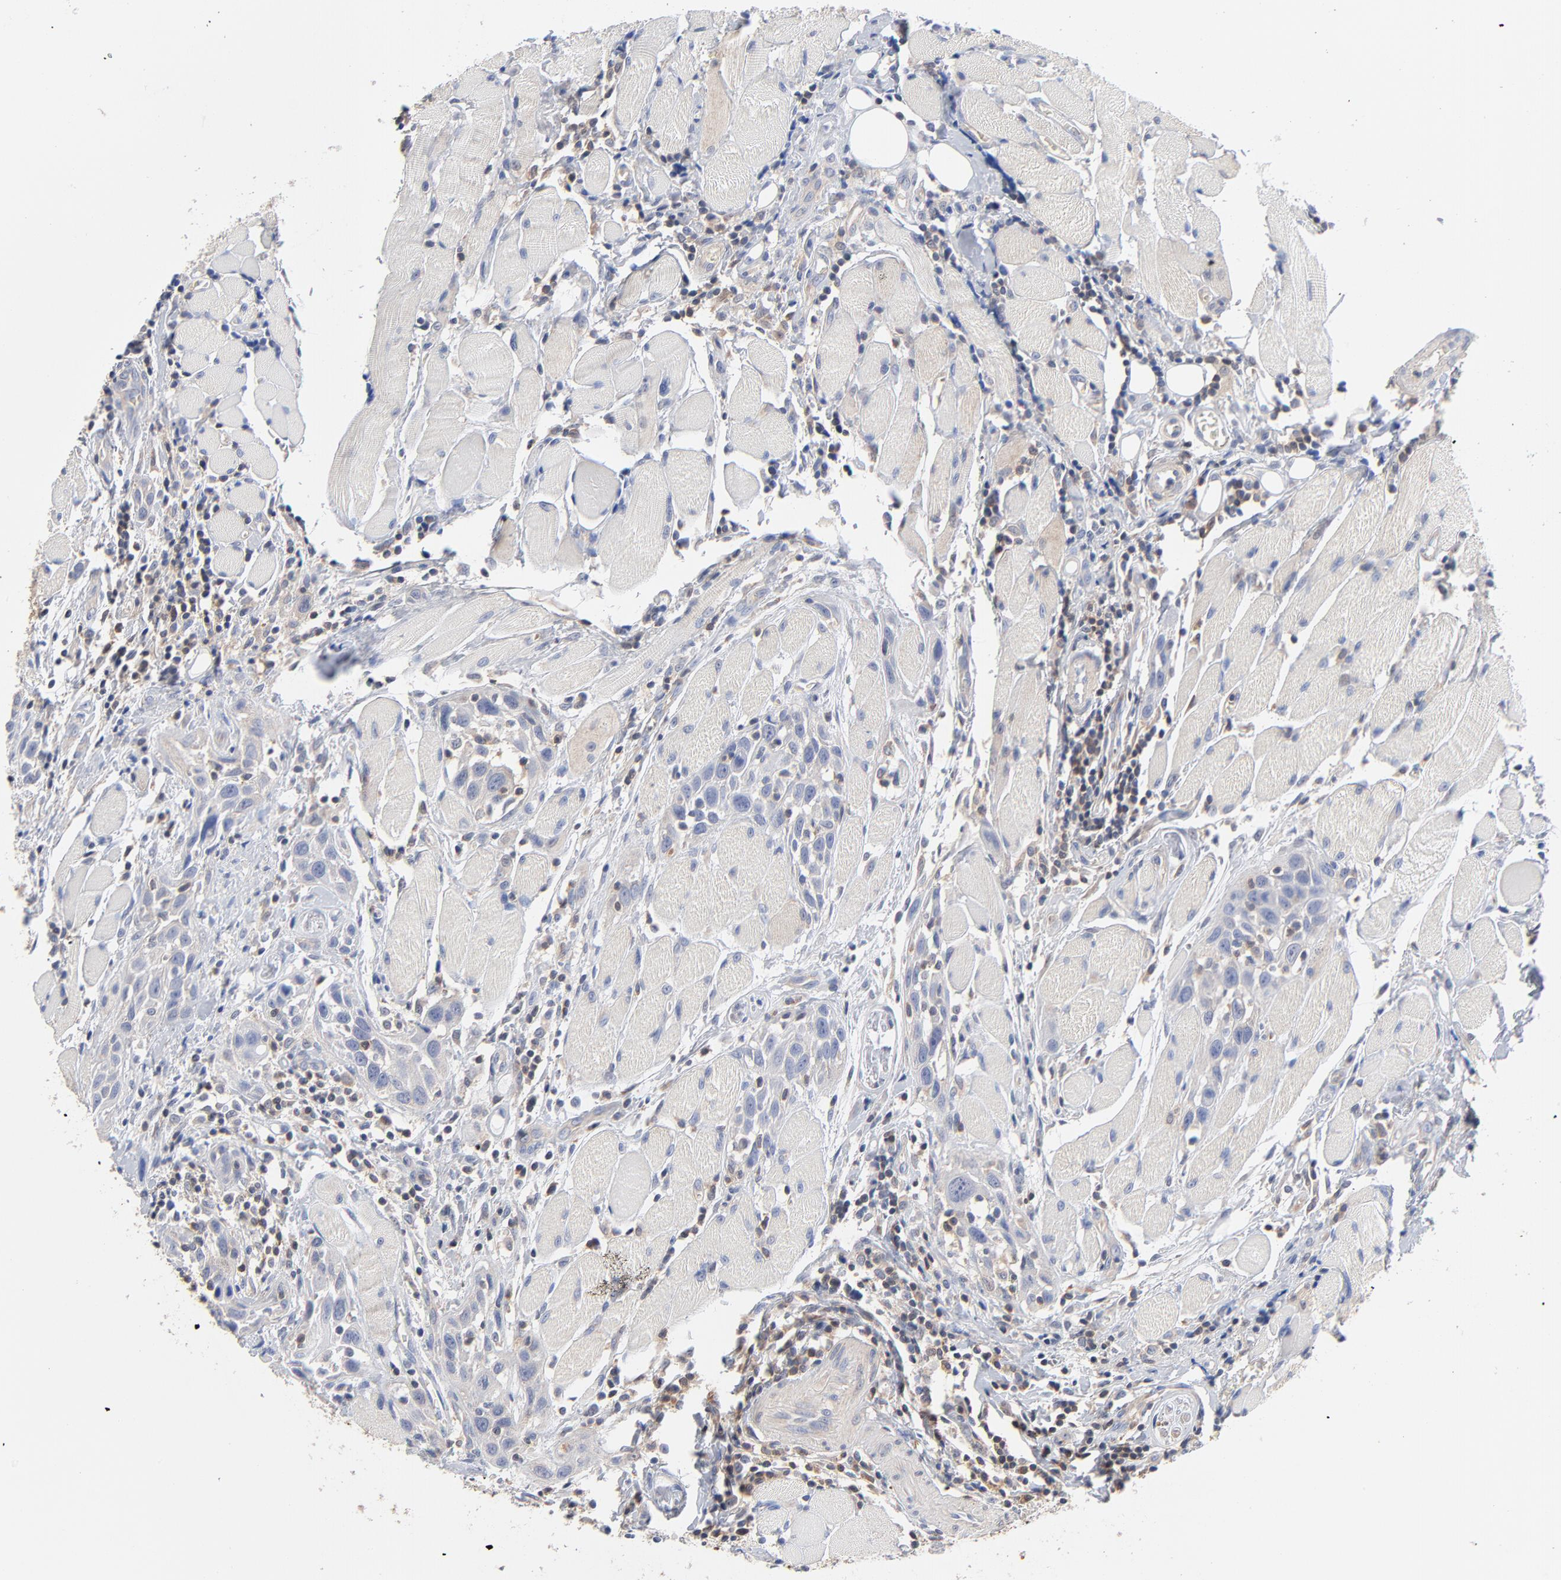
{"staining": {"intensity": "negative", "quantity": "none", "location": "none"}, "tissue": "head and neck cancer", "cell_type": "Tumor cells", "image_type": "cancer", "snomed": [{"axis": "morphology", "description": "Squamous cell carcinoma, NOS"}, {"axis": "topography", "description": "Oral tissue"}, {"axis": "topography", "description": "Head-Neck"}], "caption": "Photomicrograph shows no protein expression in tumor cells of head and neck cancer tissue.", "gene": "CAB39L", "patient": {"sex": "female", "age": 50}}